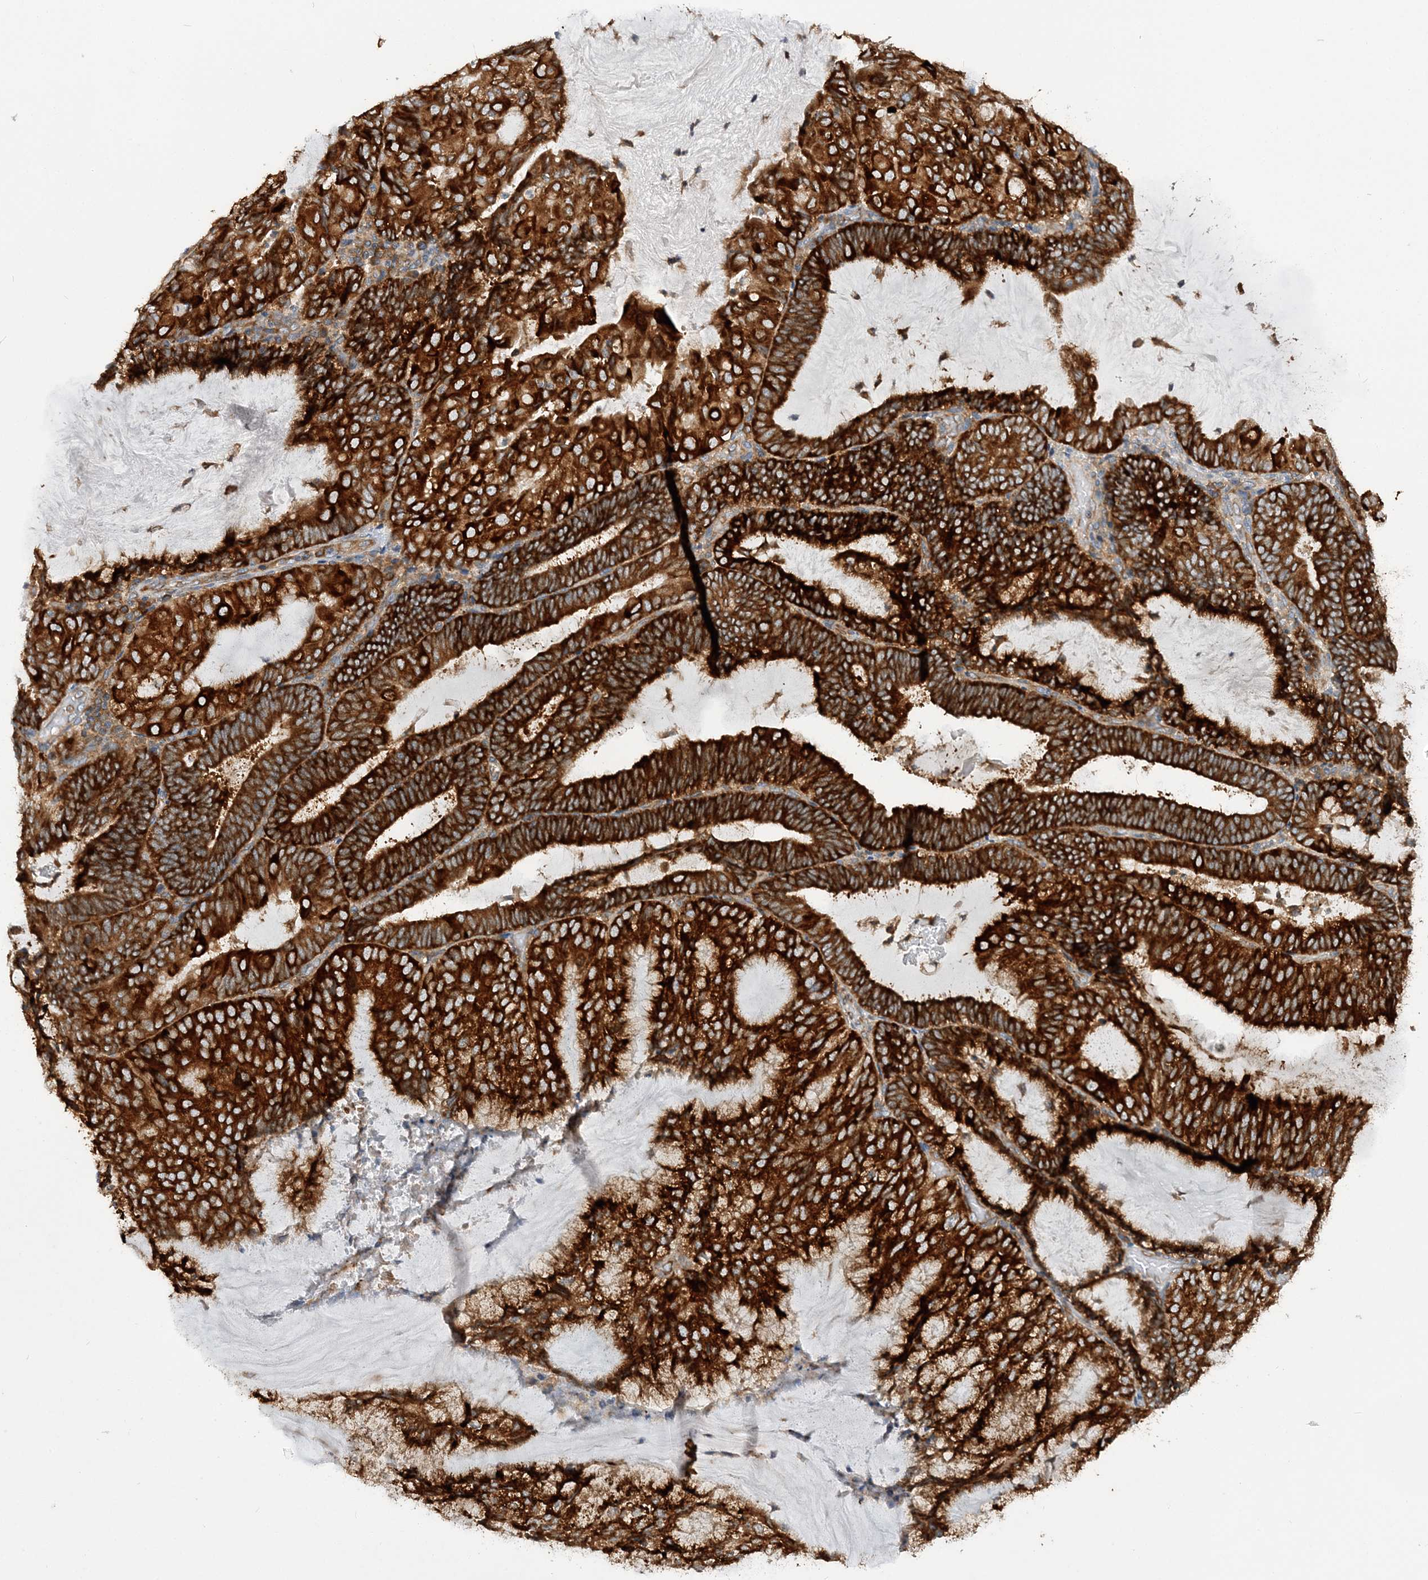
{"staining": {"intensity": "strong", "quantity": ">75%", "location": "cytoplasmic/membranous"}, "tissue": "endometrial cancer", "cell_type": "Tumor cells", "image_type": "cancer", "snomed": [{"axis": "morphology", "description": "Adenocarcinoma, NOS"}, {"axis": "topography", "description": "Endometrium"}], "caption": "Human endometrial adenocarcinoma stained with a brown dye demonstrates strong cytoplasmic/membranous positive expression in approximately >75% of tumor cells.", "gene": "LARP4B", "patient": {"sex": "female", "age": 81}}